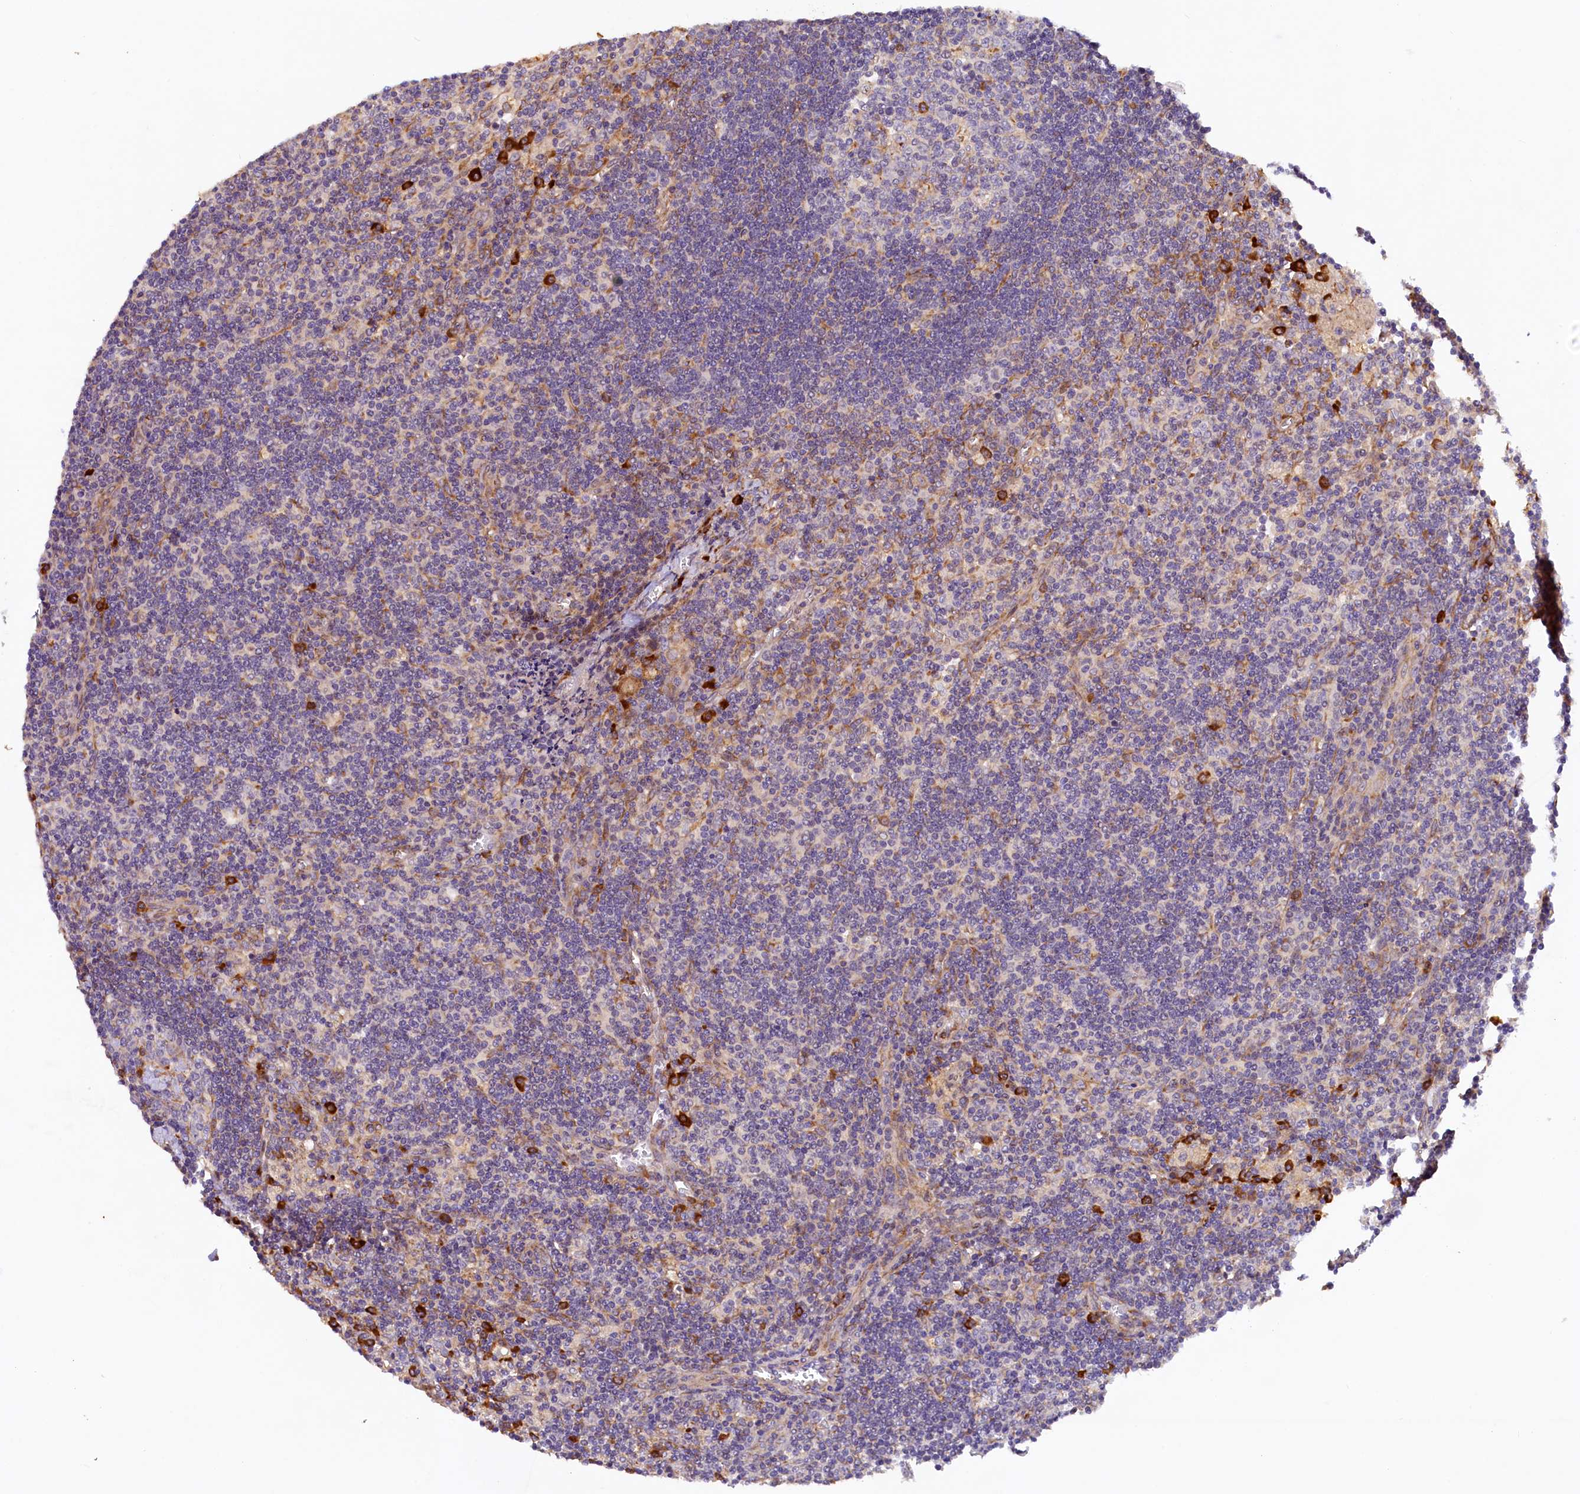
{"staining": {"intensity": "moderate", "quantity": "<25%", "location": "cytoplasmic/membranous"}, "tissue": "lymph node", "cell_type": "Germinal center cells", "image_type": "normal", "snomed": [{"axis": "morphology", "description": "Normal tissue, NOS"}, {"axis": "topography", "description": "Lymph node"}], "caption": "Lymph node stained with a brown dye displays moderate cytoplasmic/membranous positive staining in approximately <25% of germinal center cells.", "gene": "SSC5D", "patient": {"sex": "male", "age": 58}}